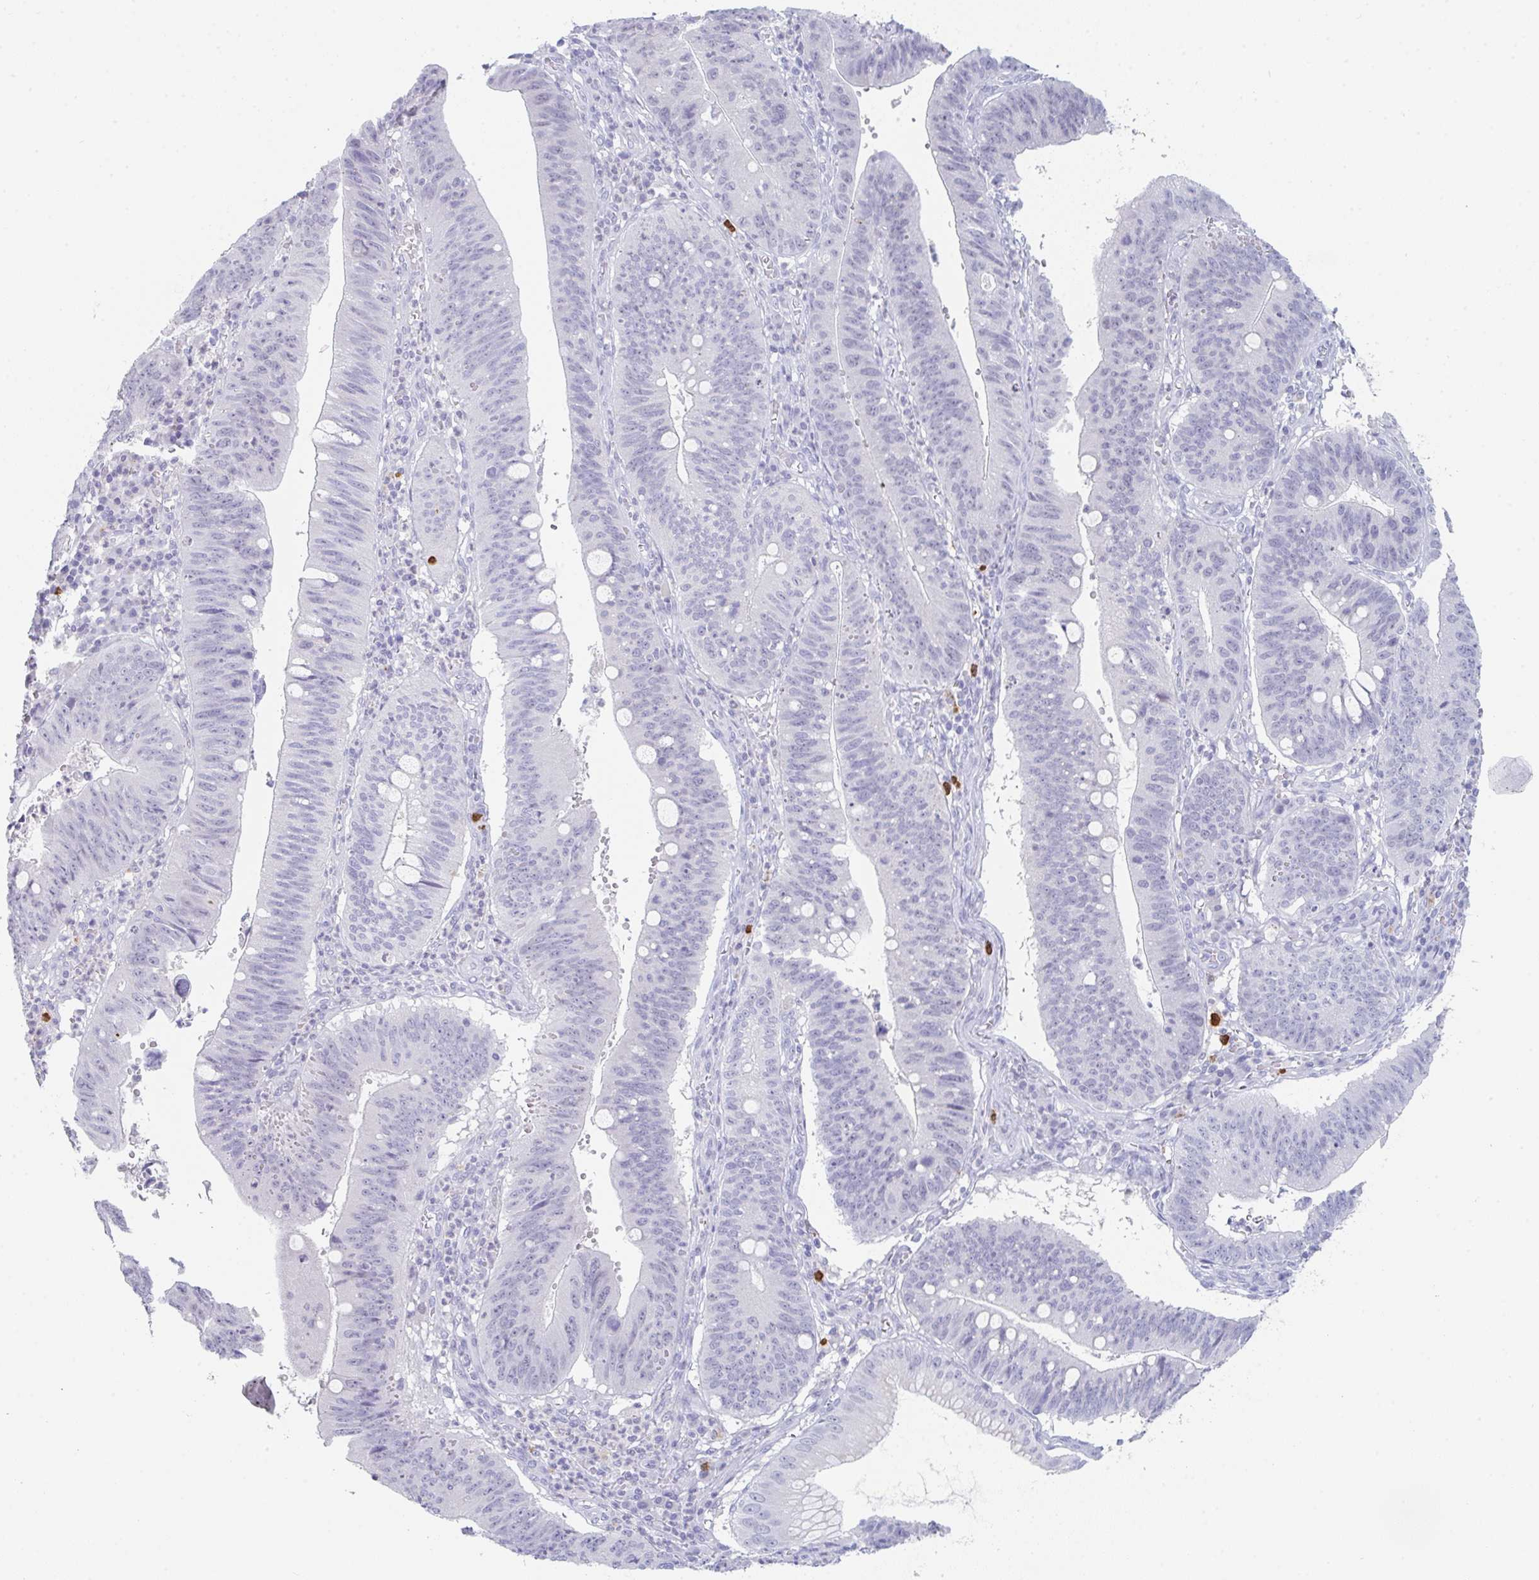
{"staining": {"intensity": "negative", "quantity": "none", "location": "none"}, "tissue": "stomach cancer", "cell_type": "Tumor cells", "image_type": "cancer", "snomed": [{"axis": "morphology", "description": "Adenocarcinoma, NOS"}, {"axis": "topography", "description": "Stomach"}], "caption": "Immunohistochemistry (IHC) photomicrograph of human stomach adenocarcinoma stained for a protein (brown), which displays no expression in tumor cells. (DAB (3,3'-diaminobenzidine) immunohistochemistry, high magnification).", "gene": "RUBCN", "patient": {"sex": "male", "age": 59}}